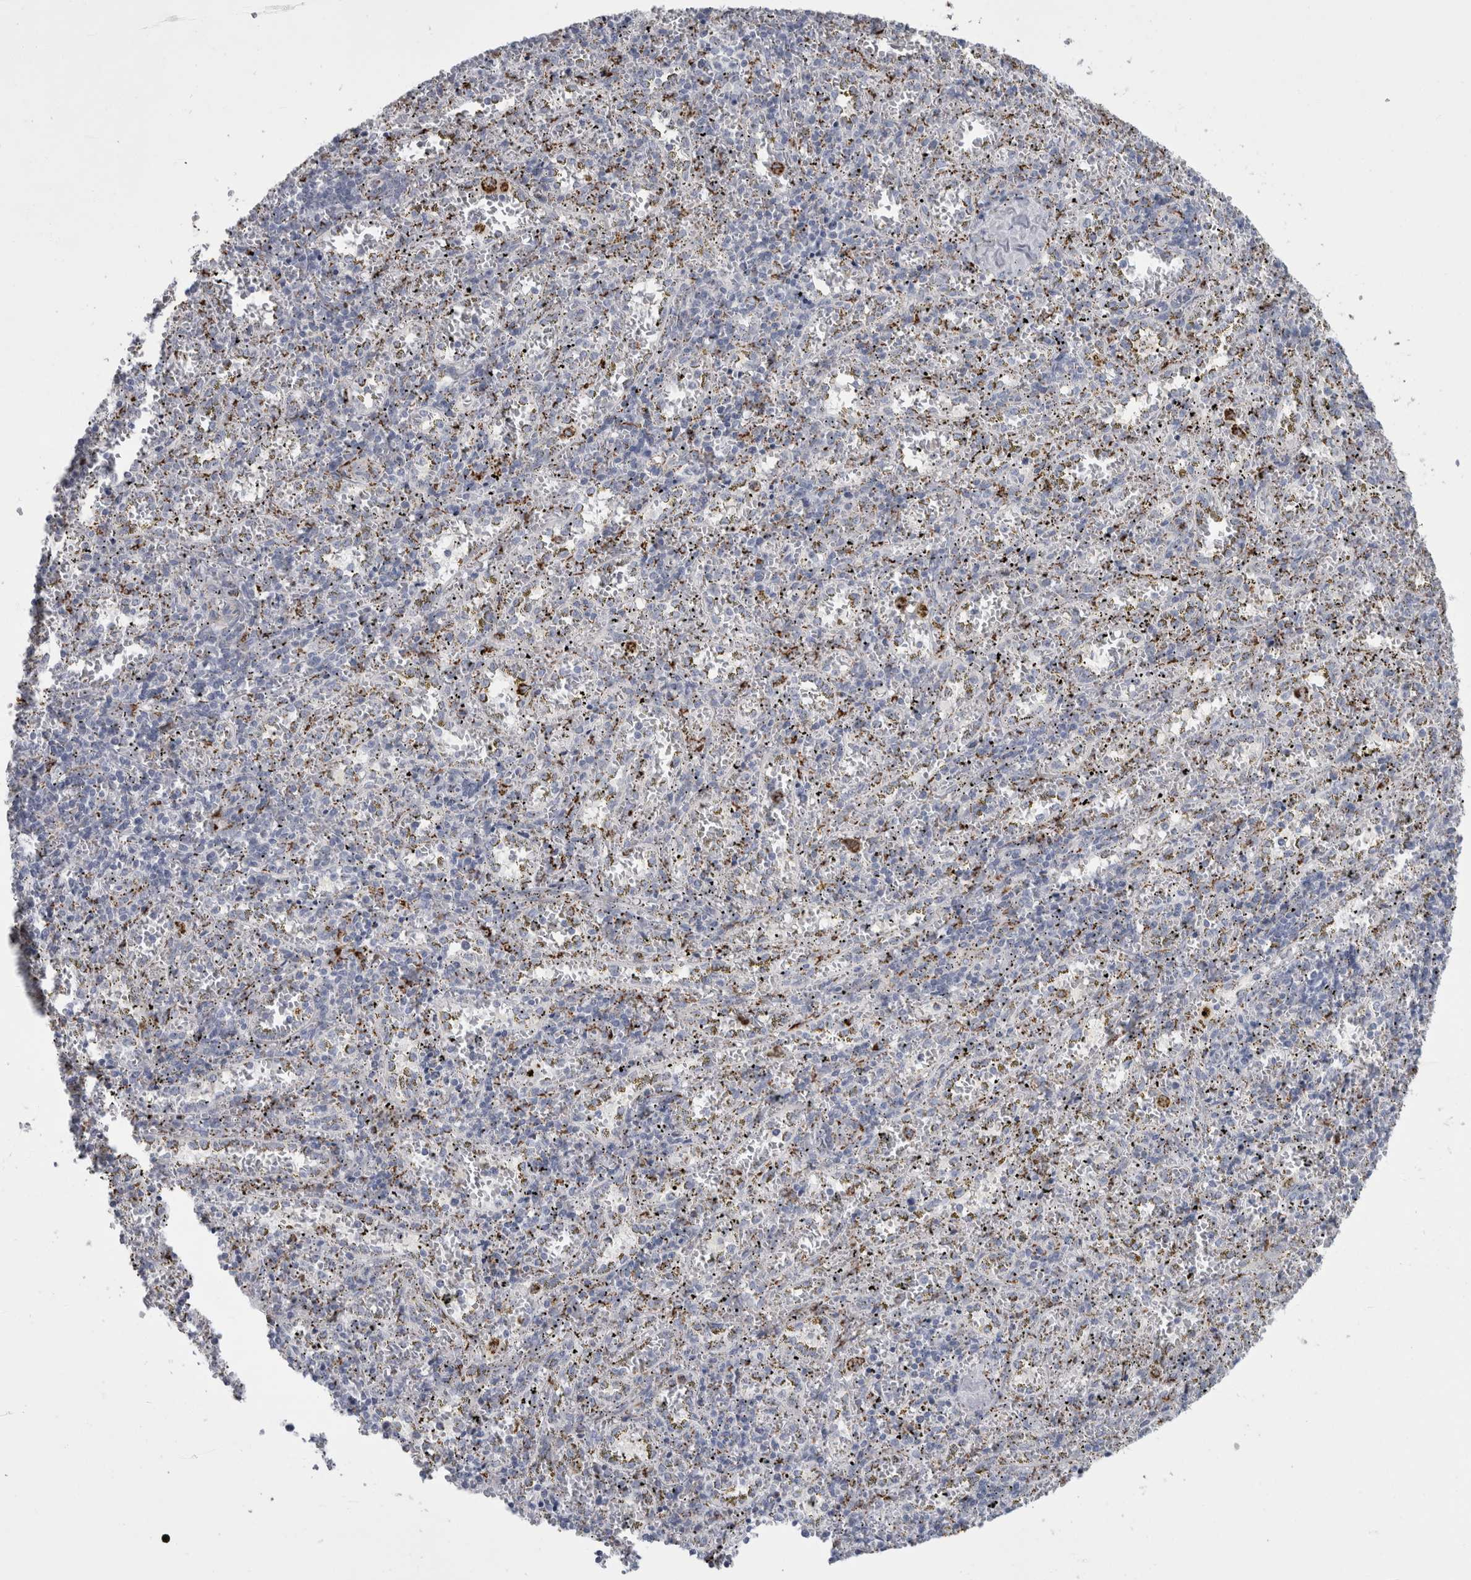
{"staining": {"intensity": "moderate", "quantity": "<25%", "location": "cytoplasmic/membranous"}, "tissue": "spleen", "cell_type": "Cells in red pulp", "image_type": "normal", "snomed": [{"axis": "morphology", "description": "Normal tissue, NOS"}, {"axis": "topography", "description": "Spleen"}], "caption": "Moderate cytoplasmic/membranous expression is identified in approximately <25% of cells in red pulp in unremarkable spleen. Nuclei are stained in blue.", "gene": "GATM", "patient": {"sex": "male", "age": 11}}